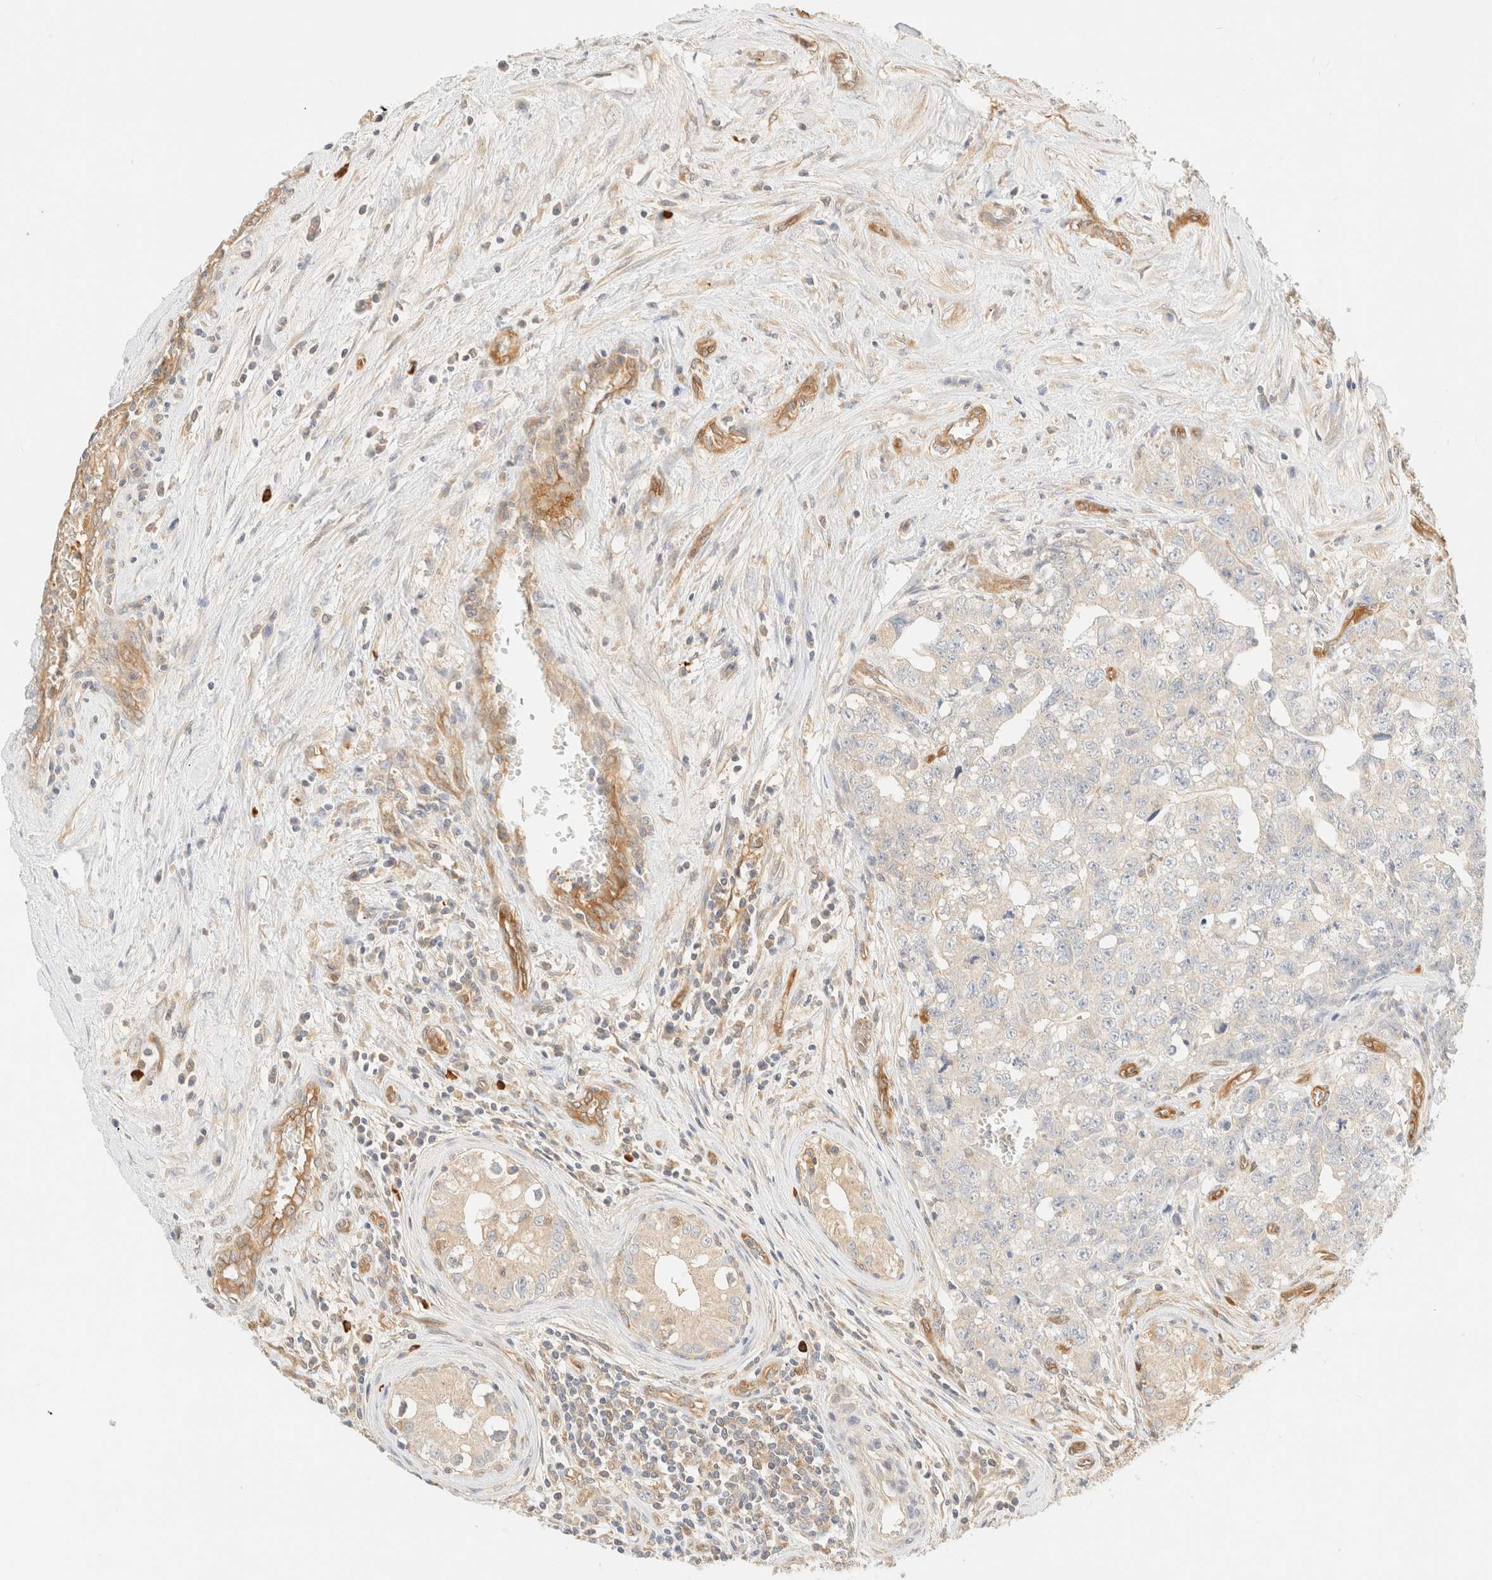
{"staining": {"intensity": "negative", "quantity": "none", "location": "none"}, "tissue": "testis cancer", "cell_type": "Tumor cells", "image_type": "cancer", "snomed": [{"axis": "morphology", "description": "Carcinoma, Embryonal, NOS"}, {"axis": "topography", "description": "Testis"}], "caption": "Tumor cells show no significant staining in testis cancer.", "gene": "FHOD1", "patient": {"sex": "male", "age": 28}}